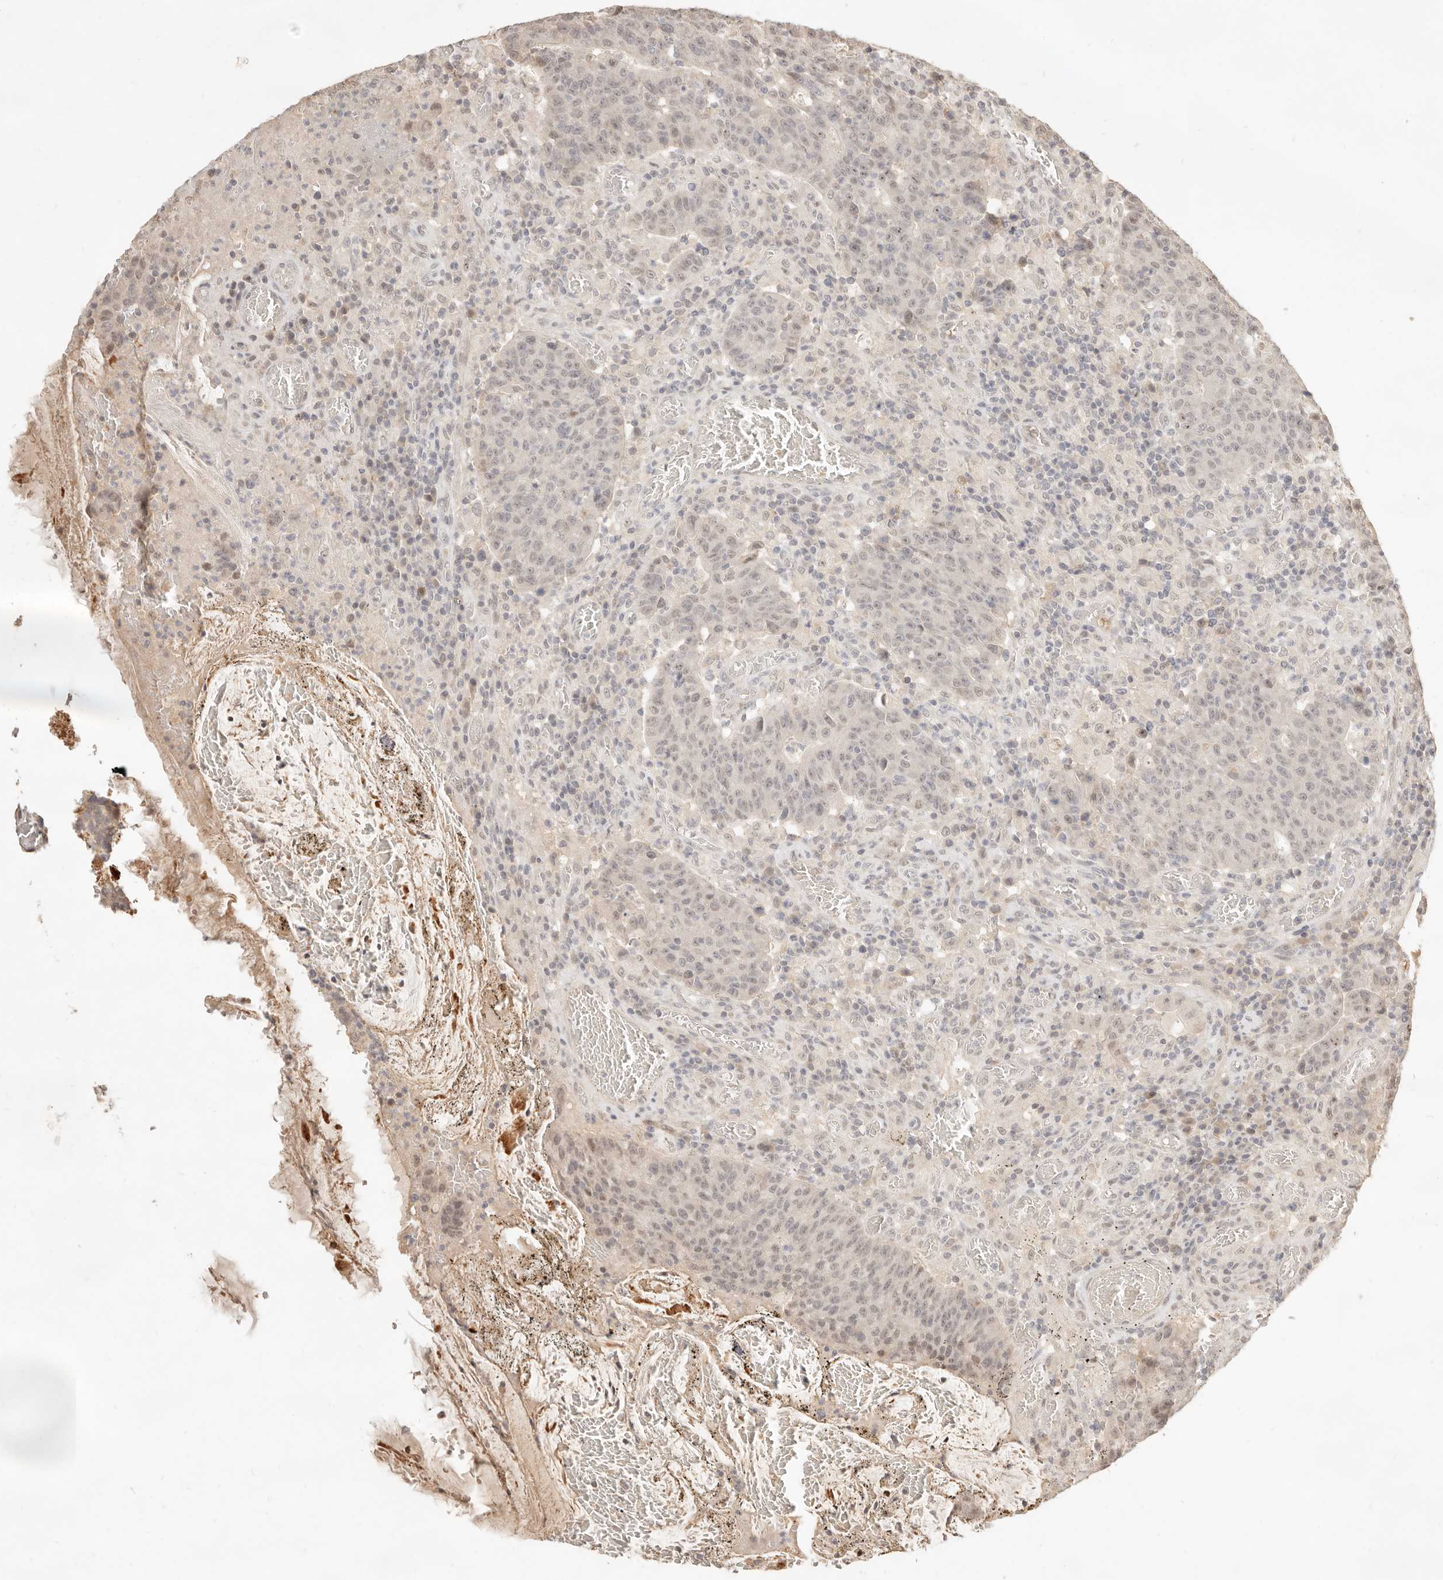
{"staining": {"intensity": "weak", "quantity": ">75%", "location": "nuclear"}, "tissue": "colorectal cancer", "cell_type": "Tumor cells", "image_type": "cancer", "snomed": [{"axis": "morphology", "description": "Adenocarcinoma, NOS"}, {"axis": "topography", "description": "Colon"}], "caption": "A brown stain labels weak nuclear positivity of a protein in colorectal adenocarcinoma tumor cells.", "gene": "MEP1A", "patient": {"sex": "female", "age": 75}}